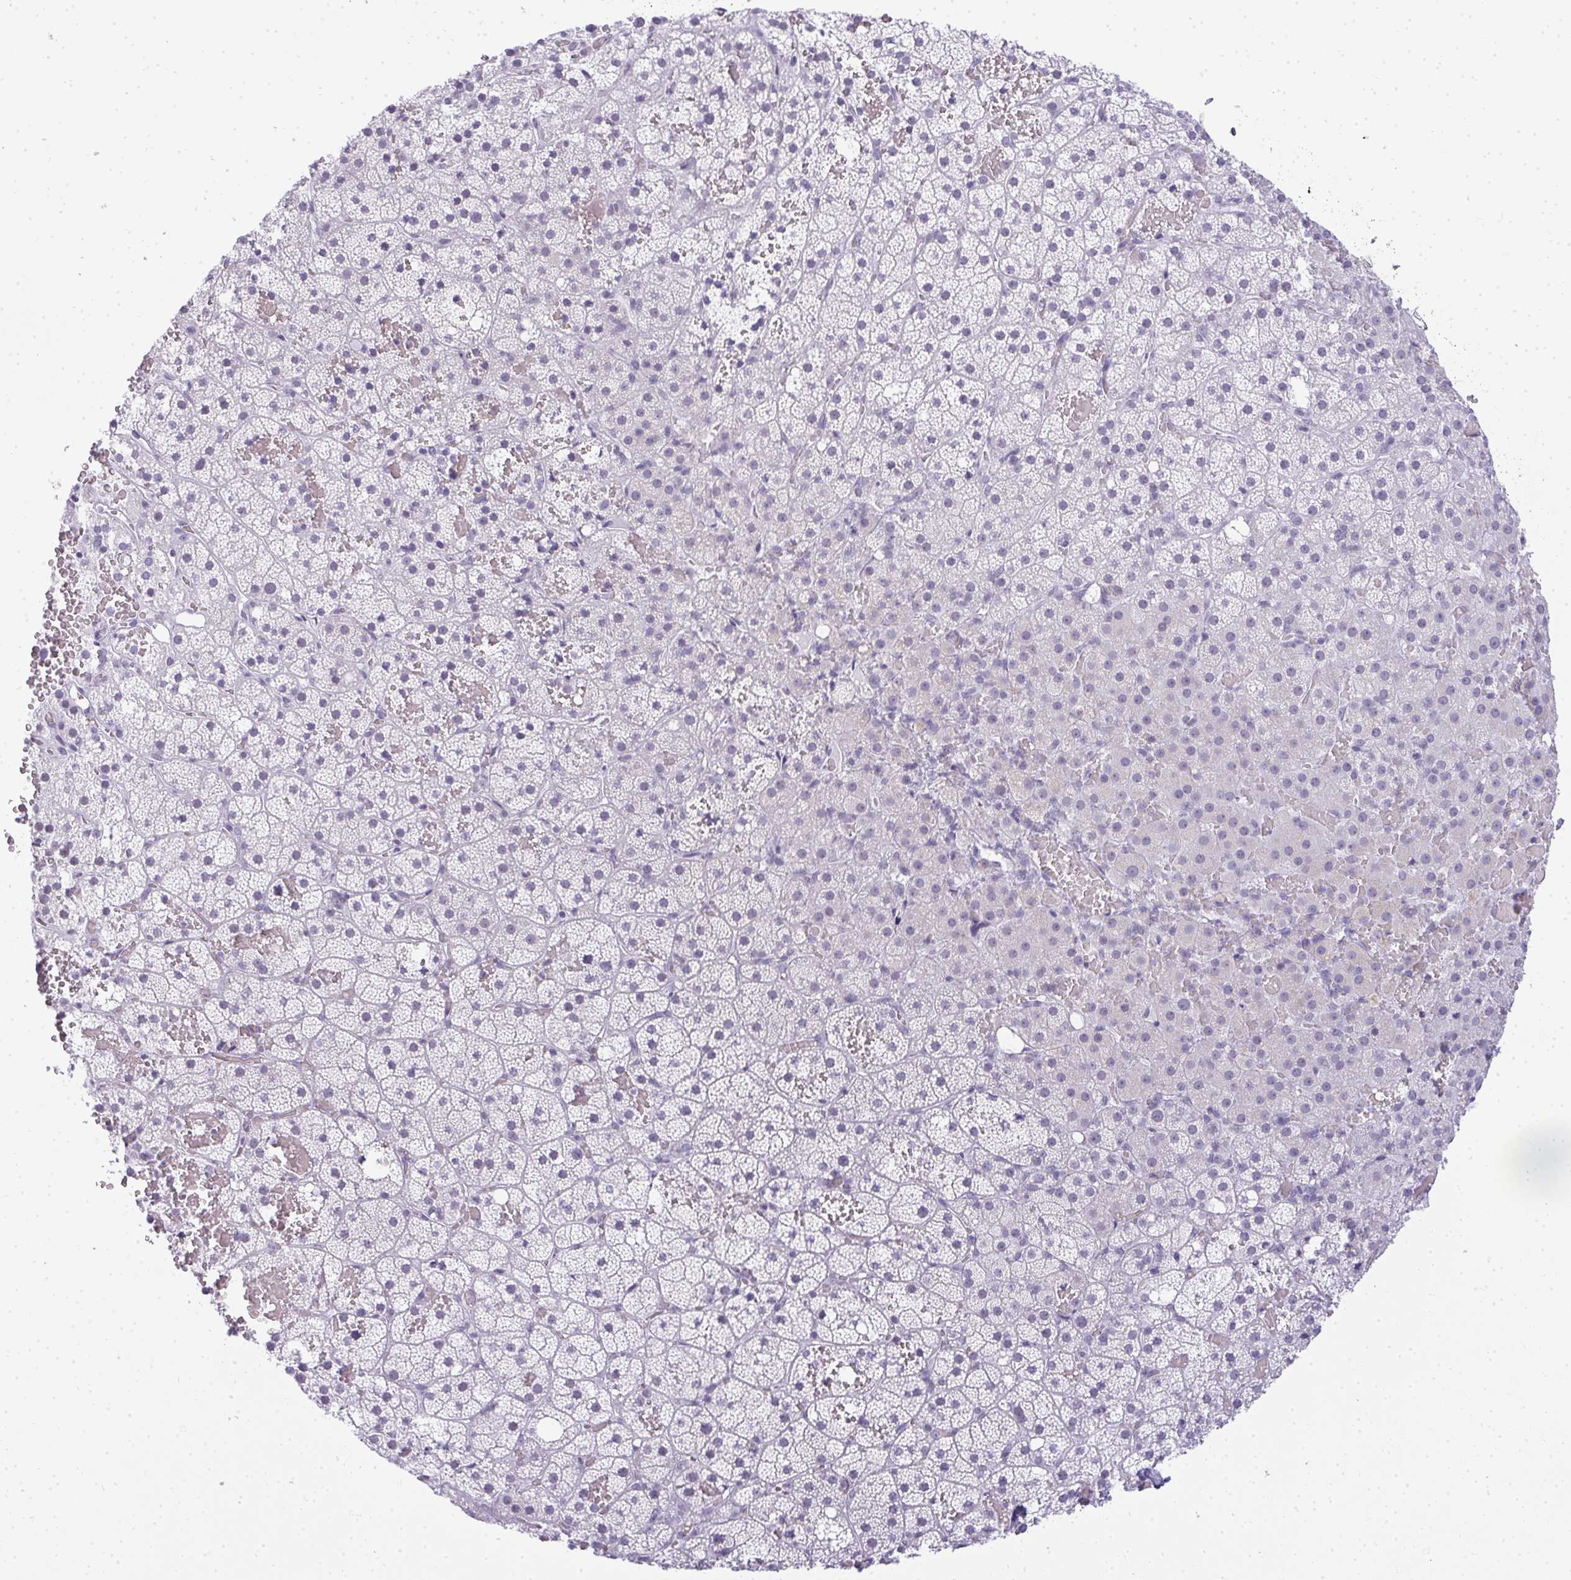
{"staining": {"intensity": "negative", "quantity": "none", "location": "none"}, "tissue": "adrenal gland", "cell_type": "Glandular cells", "image_type": "normal", "snomed": [{"axis": "morphology", "description": "Normal tissue, NOS"}, {"axis": "topography", "description": "Adrenal gland"}], "caption": "Immunohistochemistry (IHC) of unremarkable adrenal gland reveals no expression in glandular cells.", "gene": "PLA2G1B", "patient": {"sex": "male", "age": 53}}